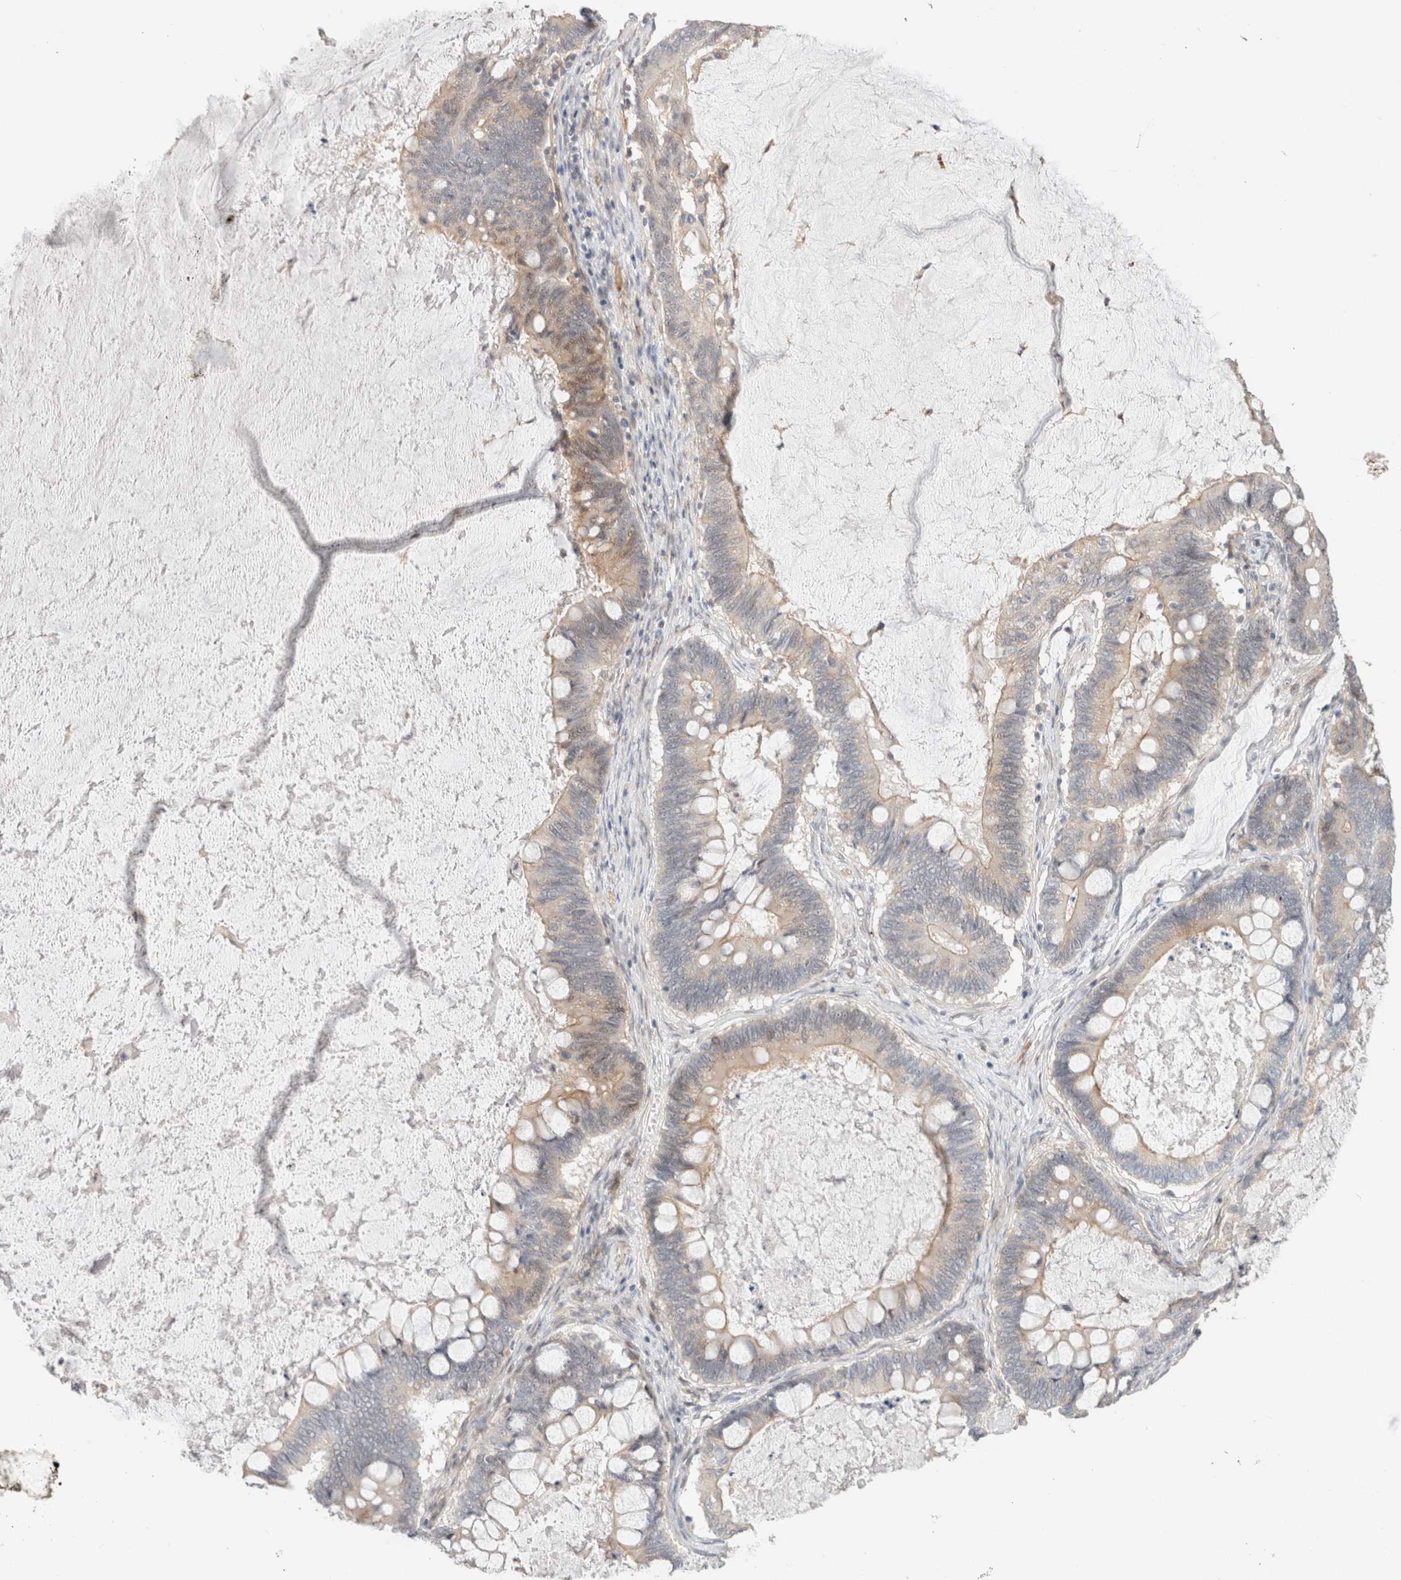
{"staining": {"intensity": "strong", "quantity": "<25%", "location": "cytoplasmic/membranous,nuclear"}, "tissue": "ovarian cancer", "cell_type": "Tumor cells", "image_type": "cancer", "snomed": [{"axis": "morphology", "description": "Cystadenocarcinoma, mucinous, NOS"}, {"axis": "topography", "description": "Ovary"}], "caption": "Immunohistochemistry micrograph of human ovarian mucinous cystadenocarcinoma stained for a protein (brown), which shows medium levels of strong cytoplasmic/membranous and nuclear staining in about <25% of tumor cells.", "gene": "ID3", "patient": {"sex": "female", "age": 61}}